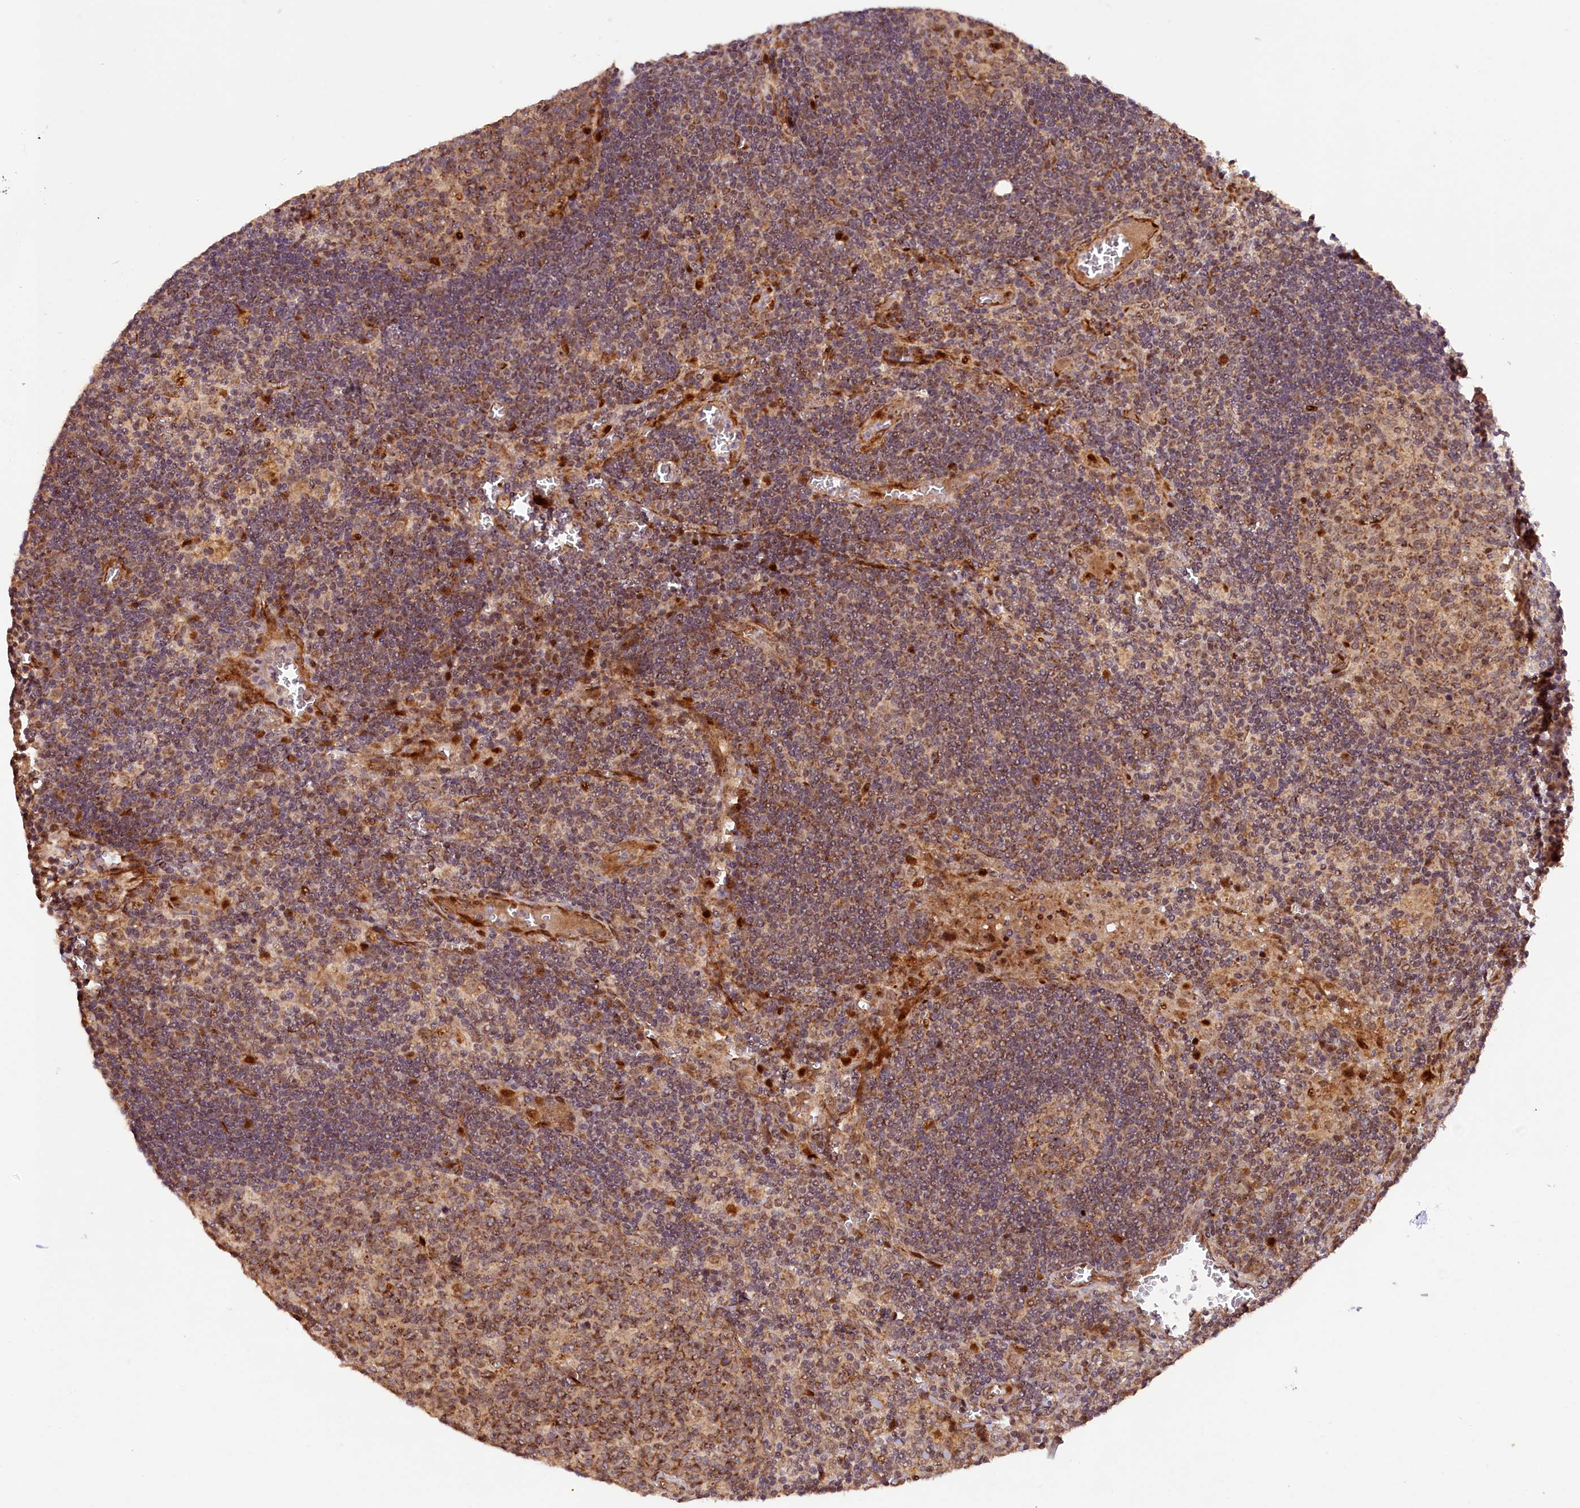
{"staining": {"intensity": "moderate", "quantity": ">75%", "location": "cytoplasmic/membranous,nuclear"}, "tissue": "lymph node", "cell_type": "Germinal center cells", "image_type": "normal", "snomed": [{"axis": "morphology", "description": "Normal tissue, NOS"}, {"axis": "topography", "description": "Lymph node"}], "caption": "The immunohistochemical stain highlights moderate cytoplasmic/membranous,nuclear positivity in germinal center cells of benign lymph node.", "gene": "SHPRH", "patient": {"sex": "female", "age": 73}}